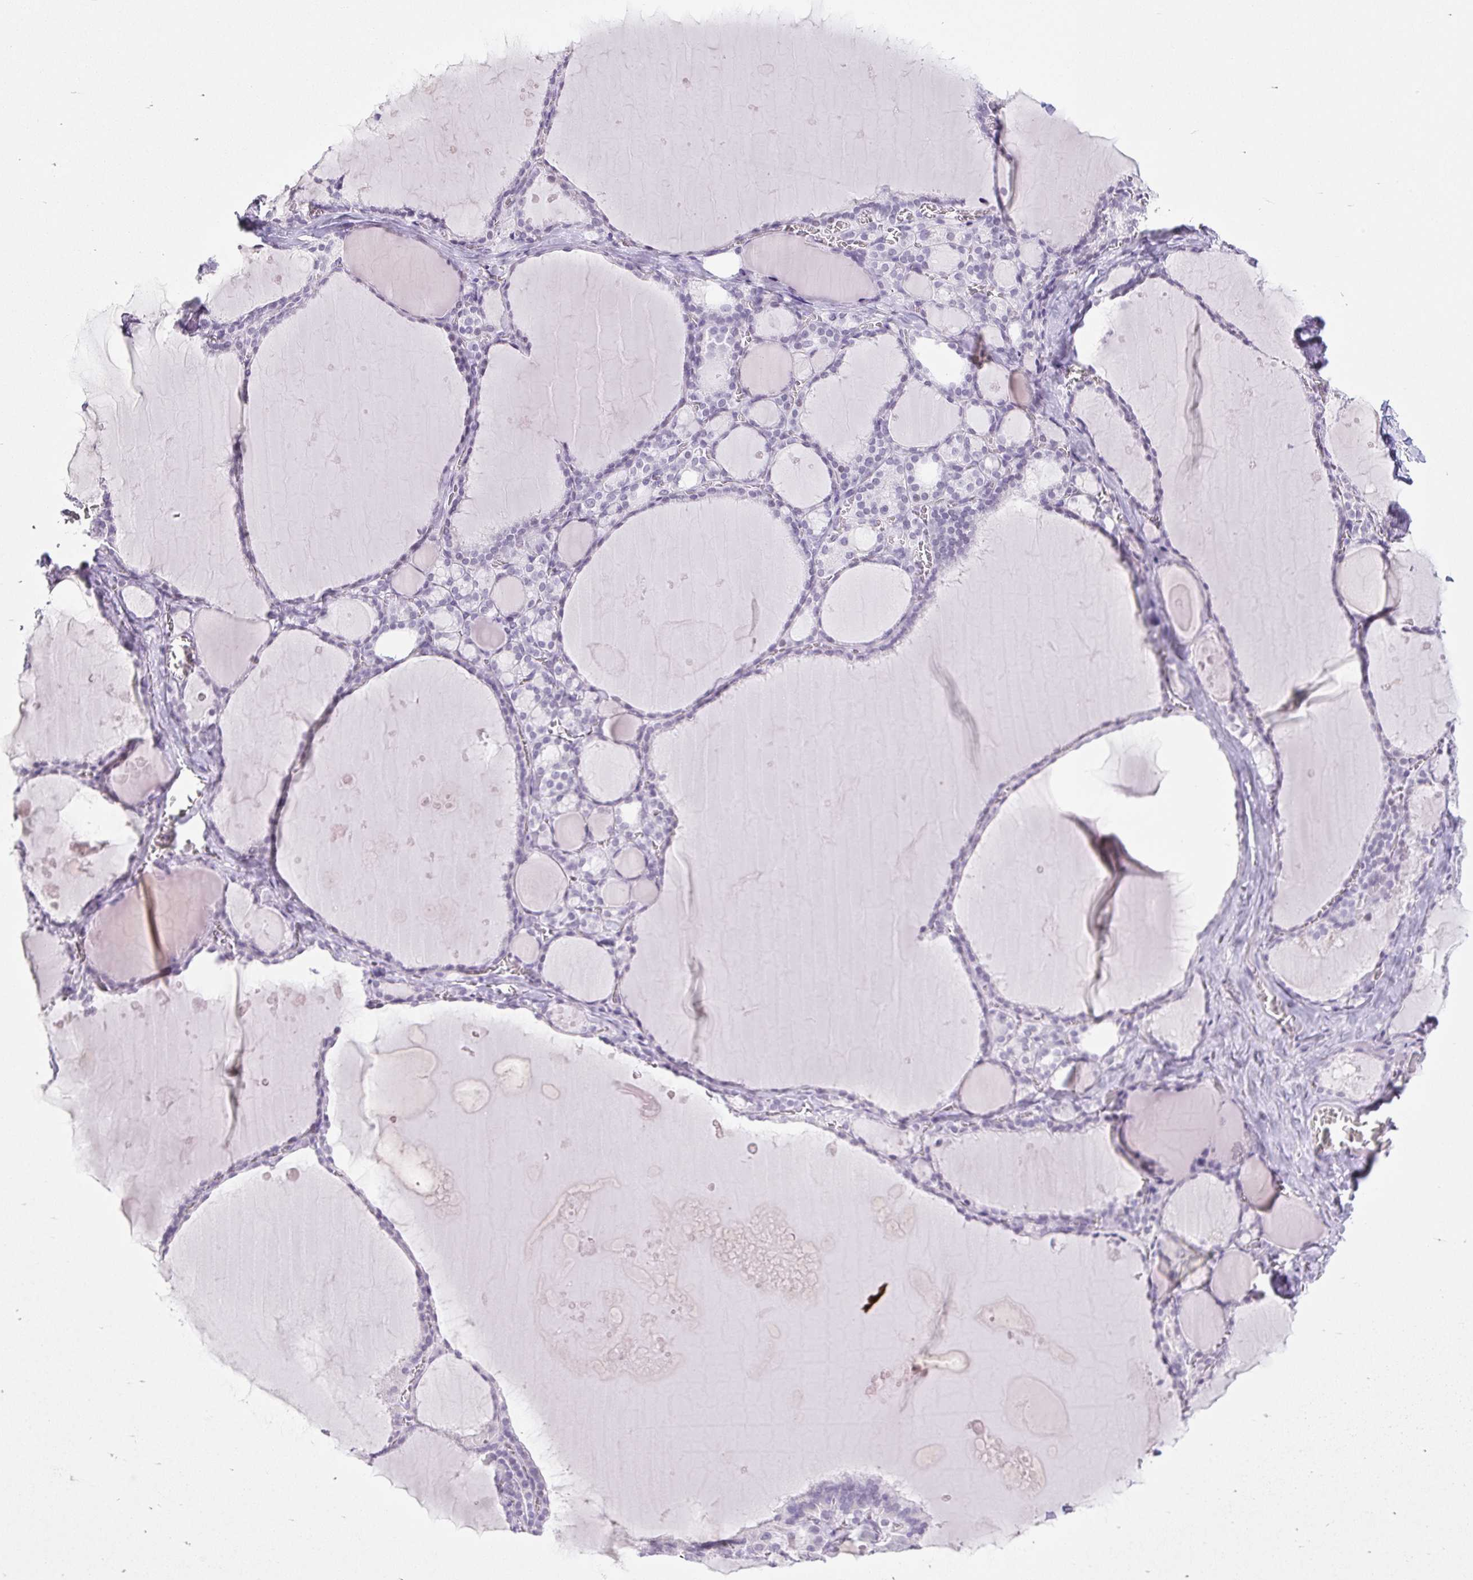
{"staining": {"intensity": "negative", "quantity": "none", "location": "none"}, "tissue": "thyroid gland", "cell_type": "Glandular cells", "image_type": "normal", "snomed": [{"axis": "morphology", "description": "Normal tissue, NOS"}, {"axis": "topography", "description": "Thyroid gland"}], "caption": "High power microscopy image of an immunohistochemistry photomicrograph of unremarkable thyroid gland, revealing no significant positivity in glandular cells.", "gene": "BCAS1", "patient": {"sex": "male", "age": 56}}